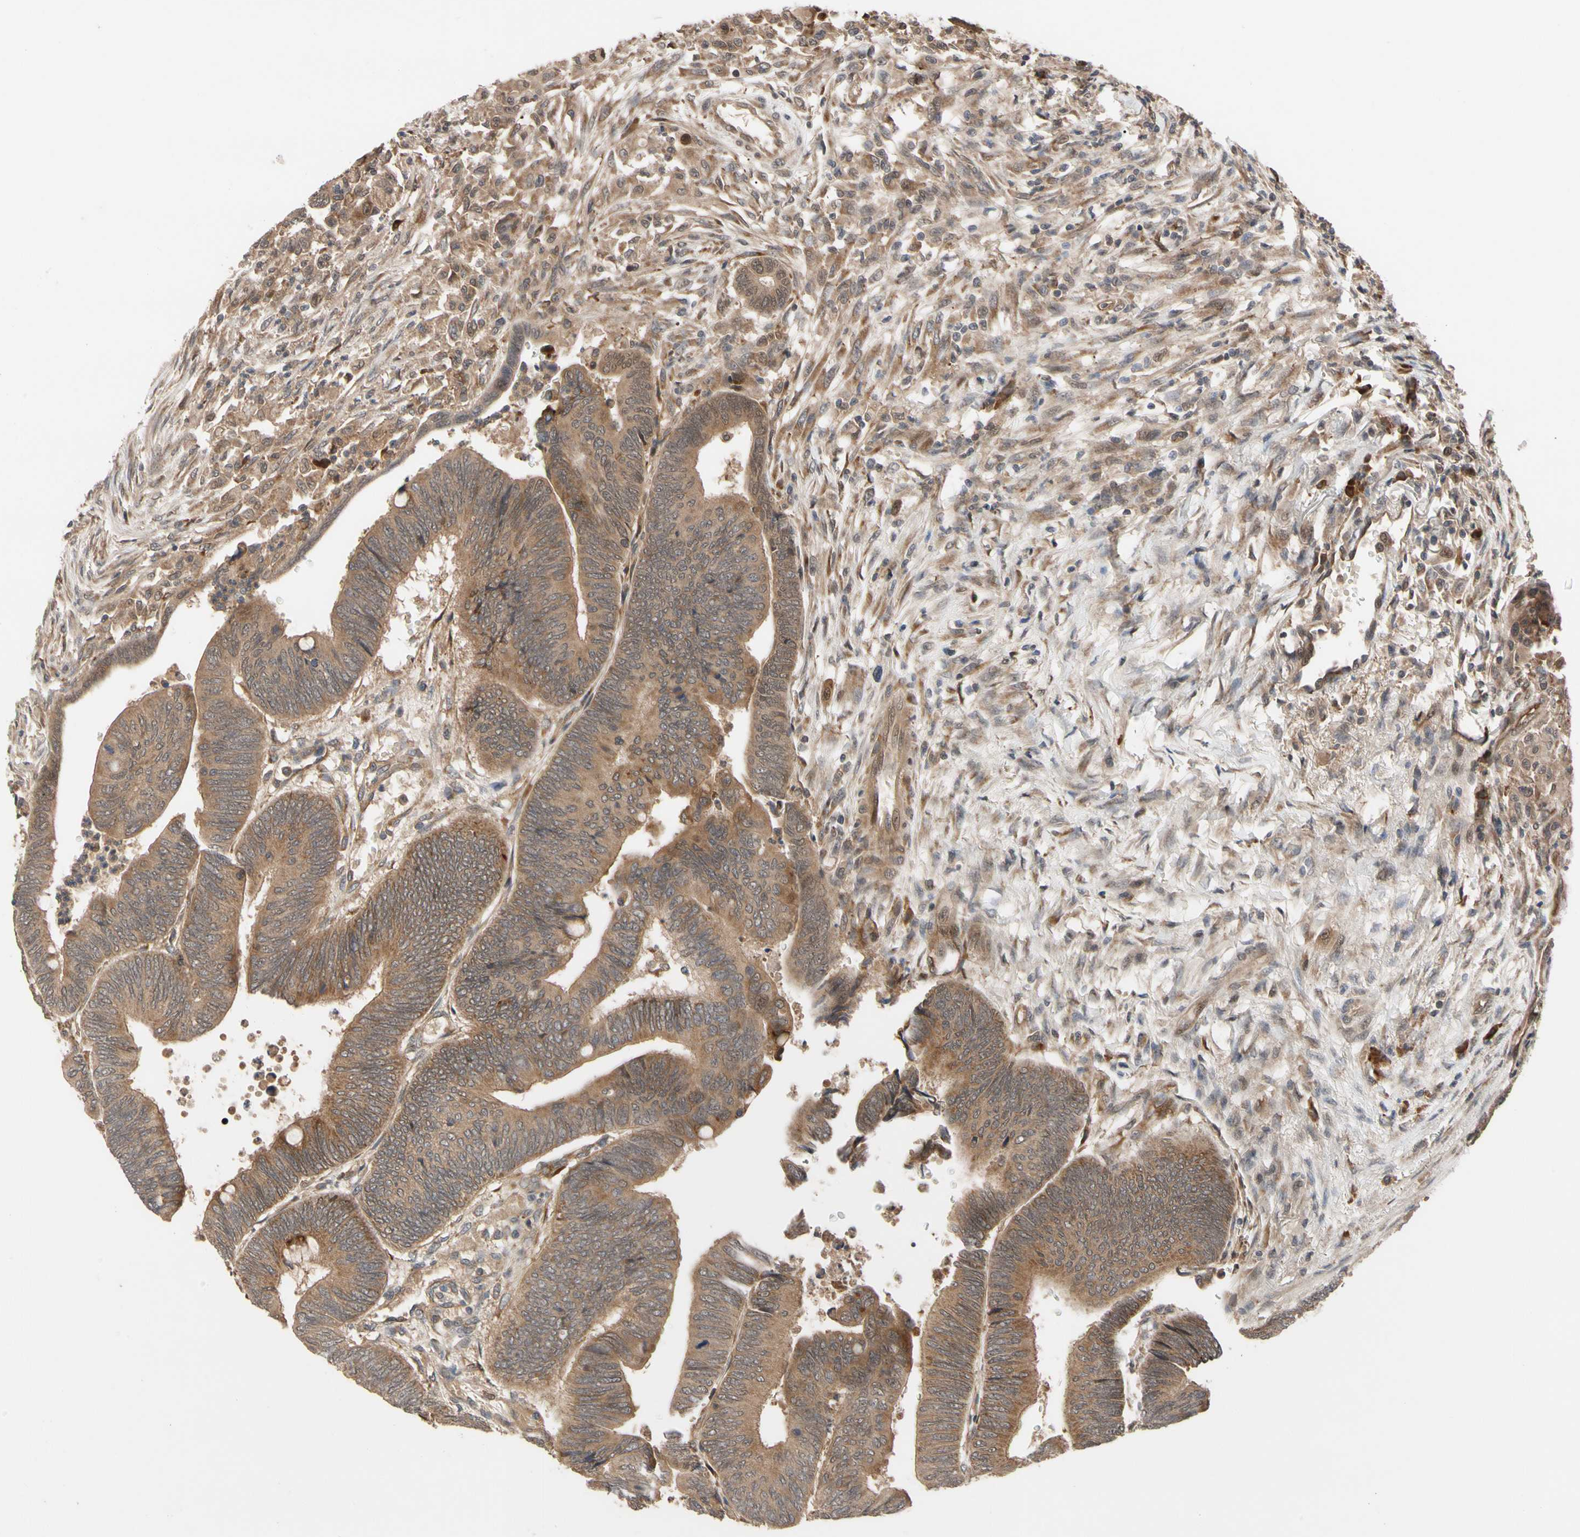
{"staining": {"intensity": "moderate", "quantity": ">75%", "location": "cytoplasmic/membranous"}, "tissue": "colorectal cancer", "cell_type": "Tumor cells", "image_type": "cancer", "snomed": [{"axis": "morphology", "description": "Normal tissue, NOS"}, {"axis": "morphology", "description": "Adenocarcinoma, NOS"}, {"axis": "topography", "description": "Rectum"}, {"axis": "topography", "description": "Peripheral nerve tissue"}], "caption": "Adenocarcinoma (colorectal) stained with a protein marker reveals moderate staining in tumor cells.", "gene": "CYTIP", "patient": {"sex": "male", "age": 92}}